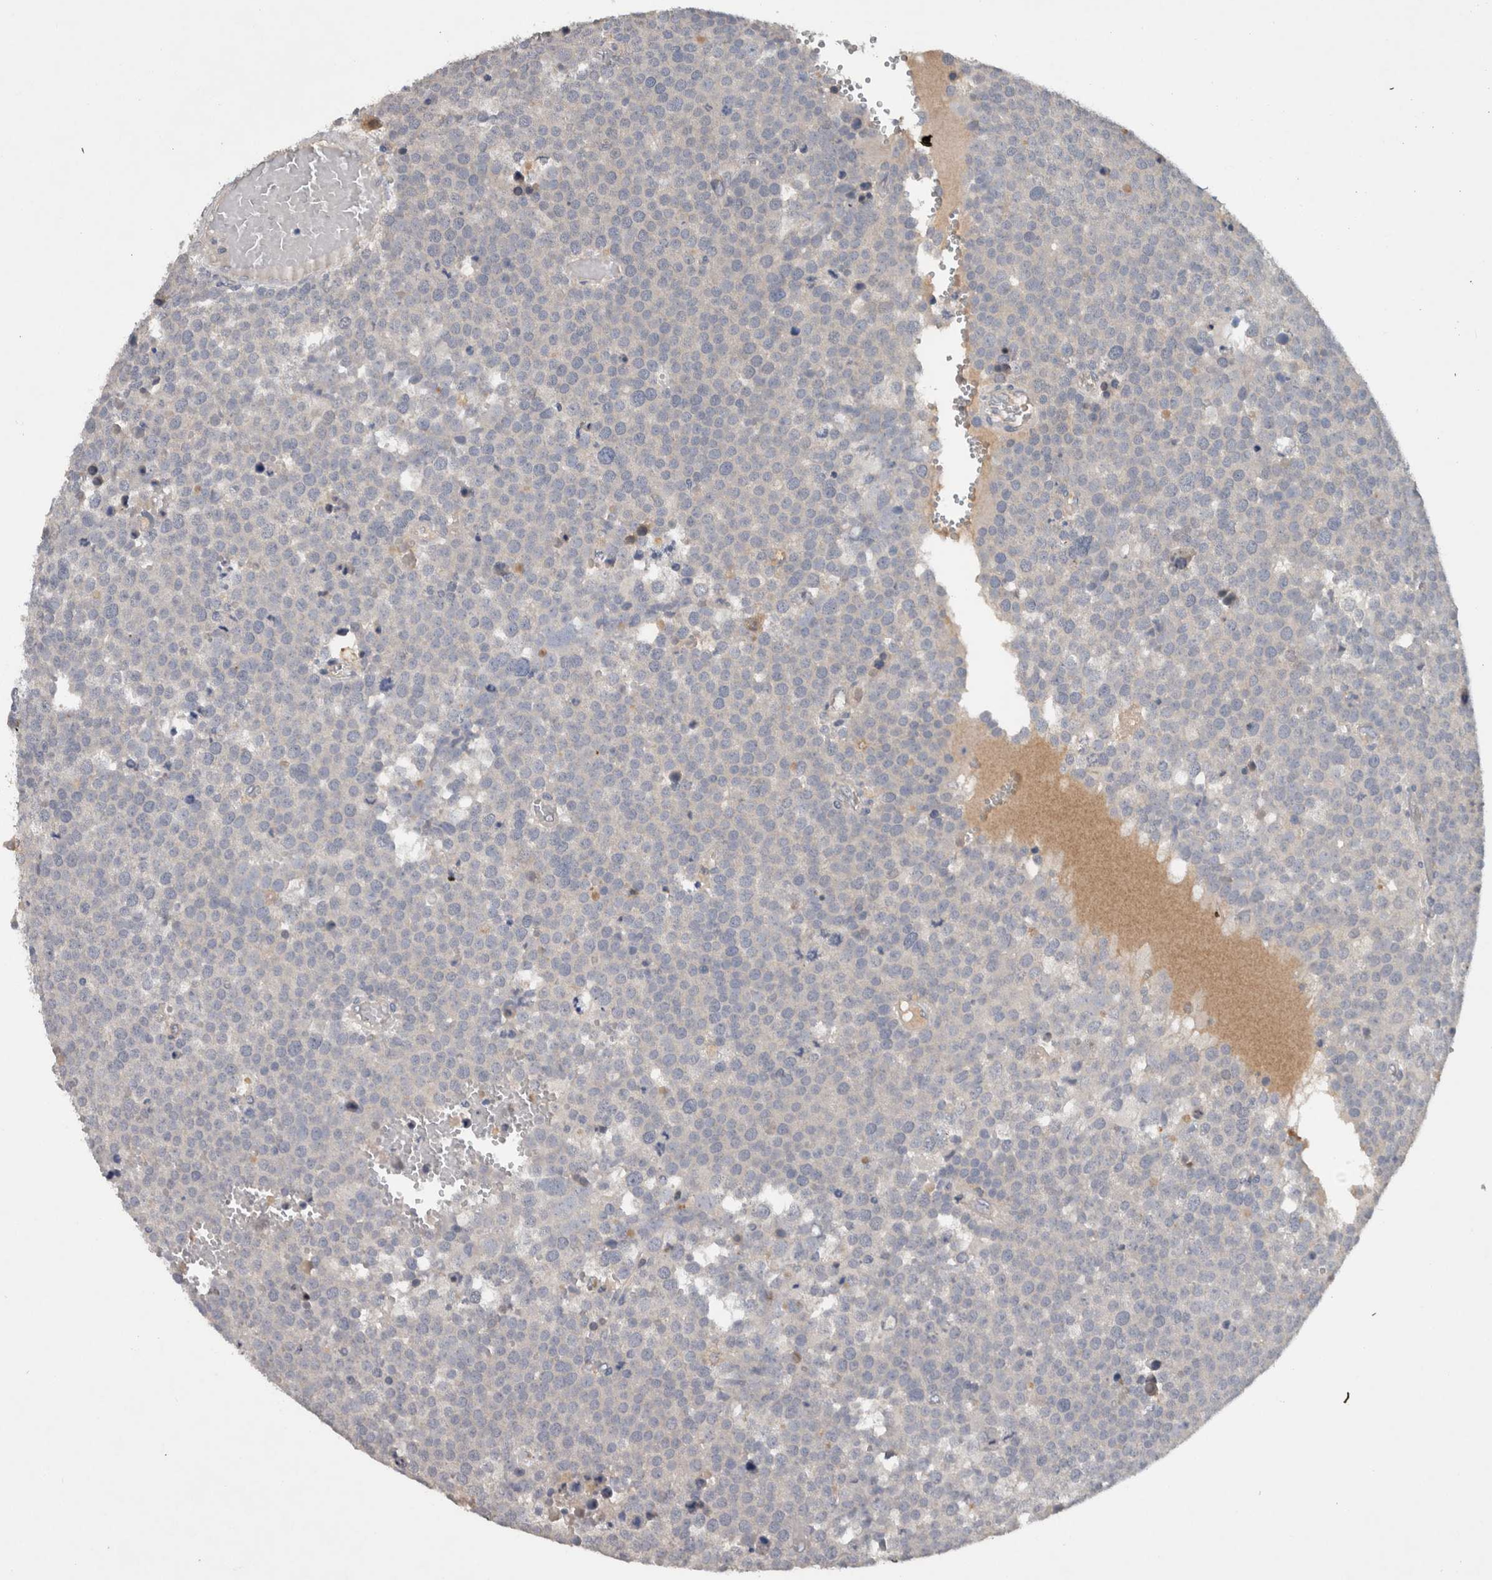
{"staining": {"intensity": "negative", "quantity": "none", "location": "none"}, "tissue": "testis cancer", "cell_type": "Tumor cells", "image_type": "cancer", "snomed": [{"axis": "morphology", "description": "Seminoma, NOS"}, {"axis": "topography", "description": "Testis"}], "caption": "Testis seminoma was stained to show a protein in brown. There is no significant expression in tumor cells.", "gene": "HEXD", "patient": {"sex": "male", "age": 71}}